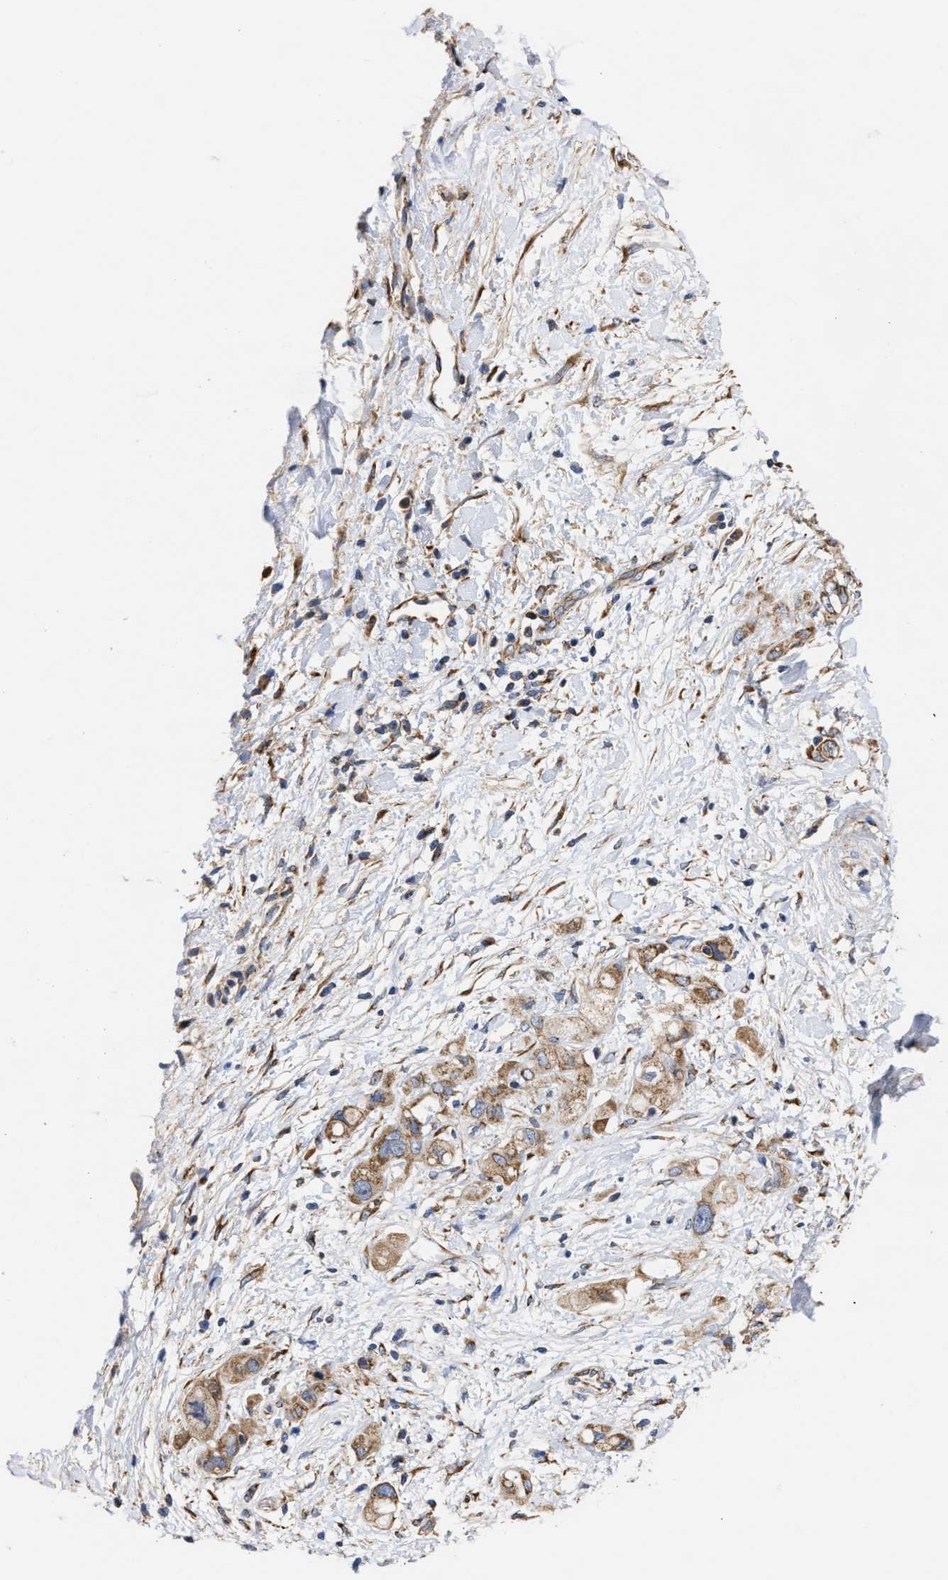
{"staining": {"intensity": "moderate", "quantity": ">75%", "location": "cytoplasmic/membranous"}, "tissue": "pancreatic cancer", "cell_type": "Tumor cells", "image_type": "cancer", "snomed": [{"axis": "morphology", "description": "Adenocarcinoma, NOS"}, {"axis": "topography", "description": "Pancreas"}], "caption": "About >75% of tumor cells in human pancreatic adenocarcinoma reveal moderate cytoplasmic/membranous protein staining as visualized by brown immunohistochemical staining.", "gene": "MALSU1", "patient": {"sex": "female", "age": 56}}